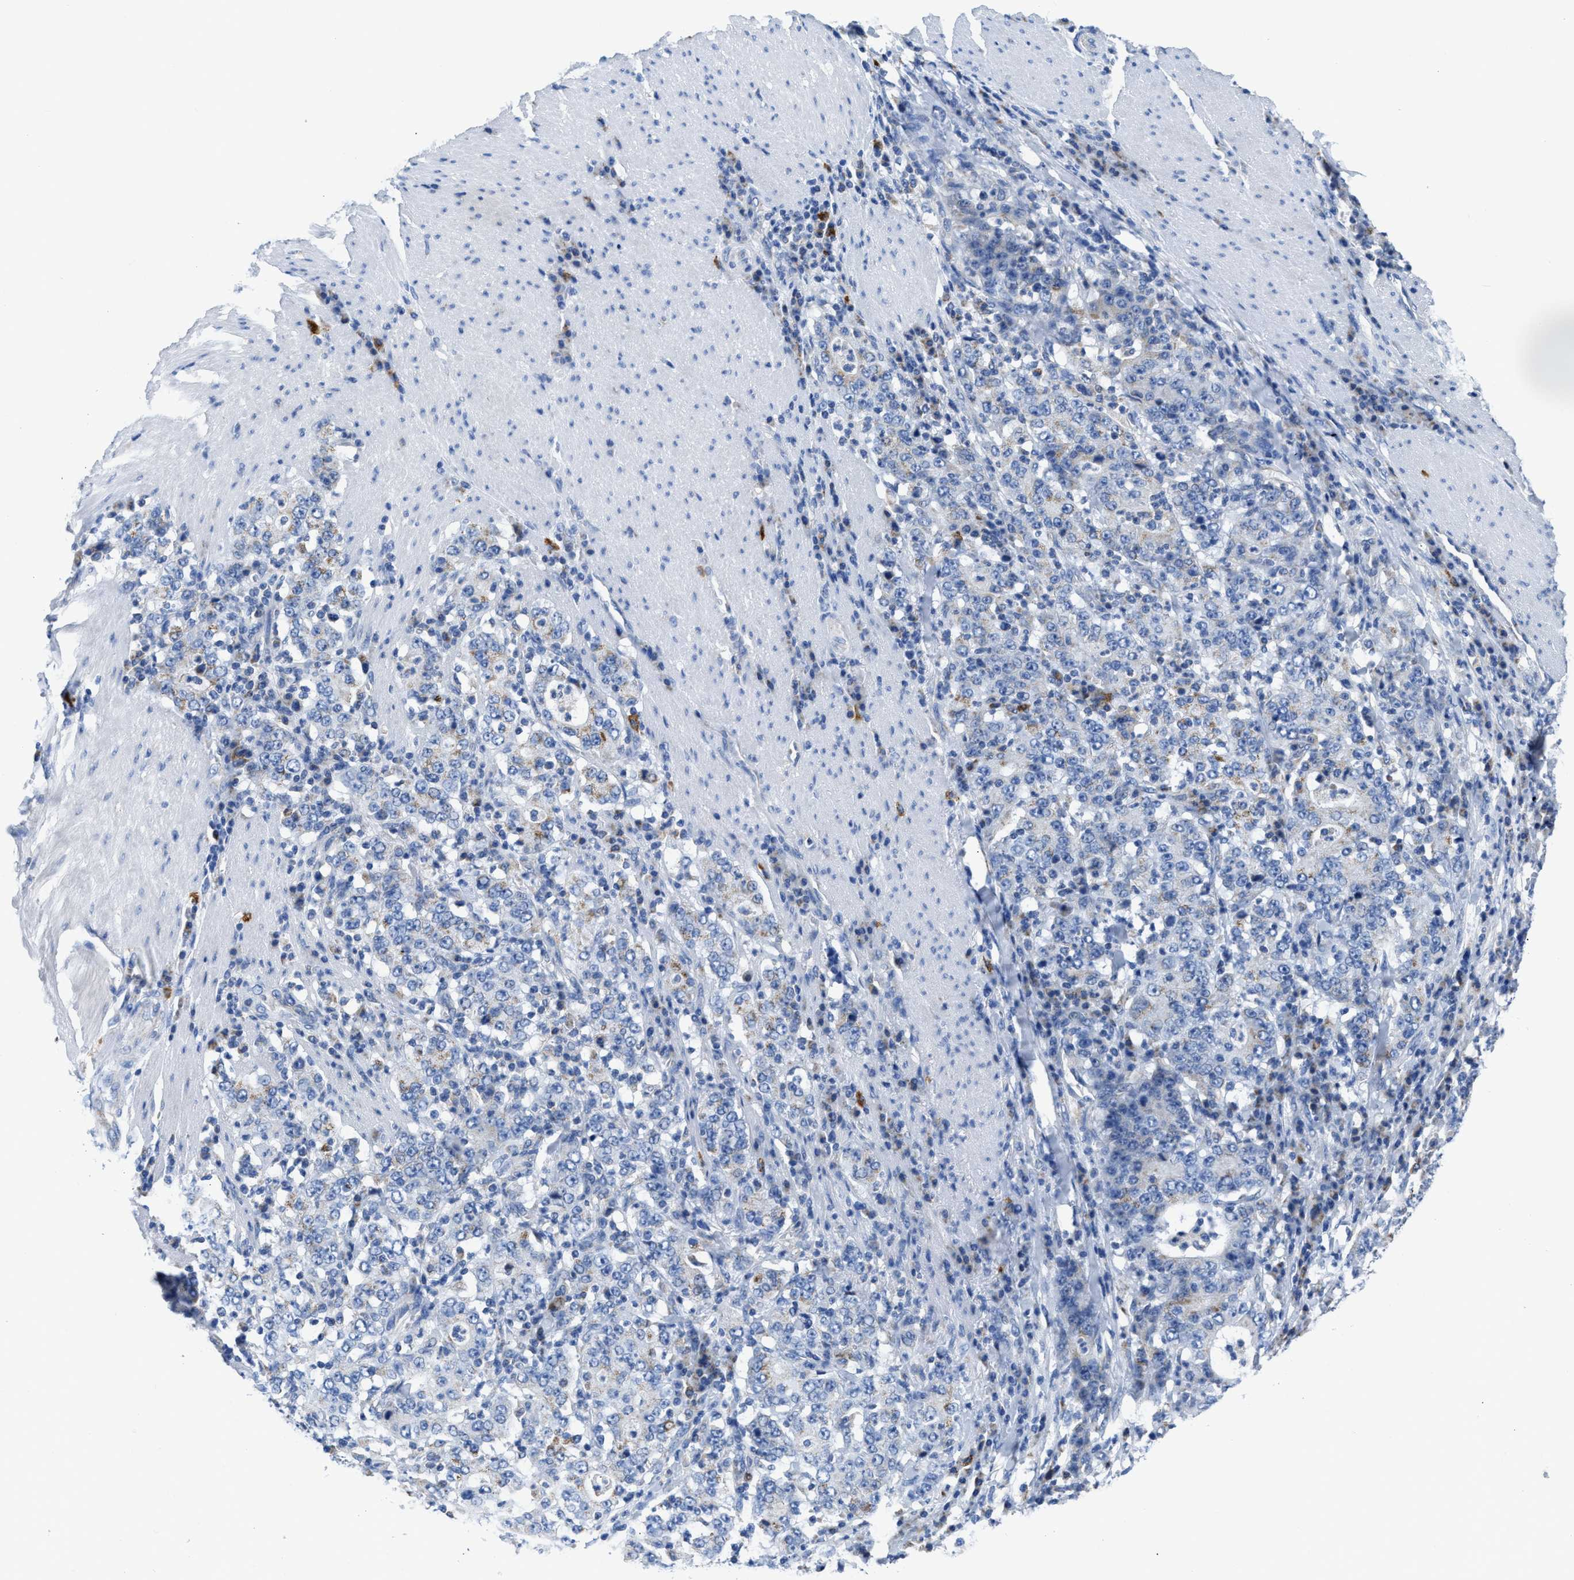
{"staining": {"intensity": "negative", "quantity": "none", "location": "none"}, "tissue": "stomach cancer", "cell_type": "Tumor cells", "image_type": "cancer", "snomed": [{"axis": "morphology", "description": "Normal tissue, NOS"}, {"axis": "morphology", "description": "Adenocarcinoma, NOS"}, {"axis": "topography", "description": "Stomach, upper"}, {"axis": "topography", "description": "Stomach"}], "caption": "Tumor cells are negative for brown protein staining in stomach cancer (adenocarcinoma).", "gene": "ETFA", "patient": {"sex": "male", "age": 59}}